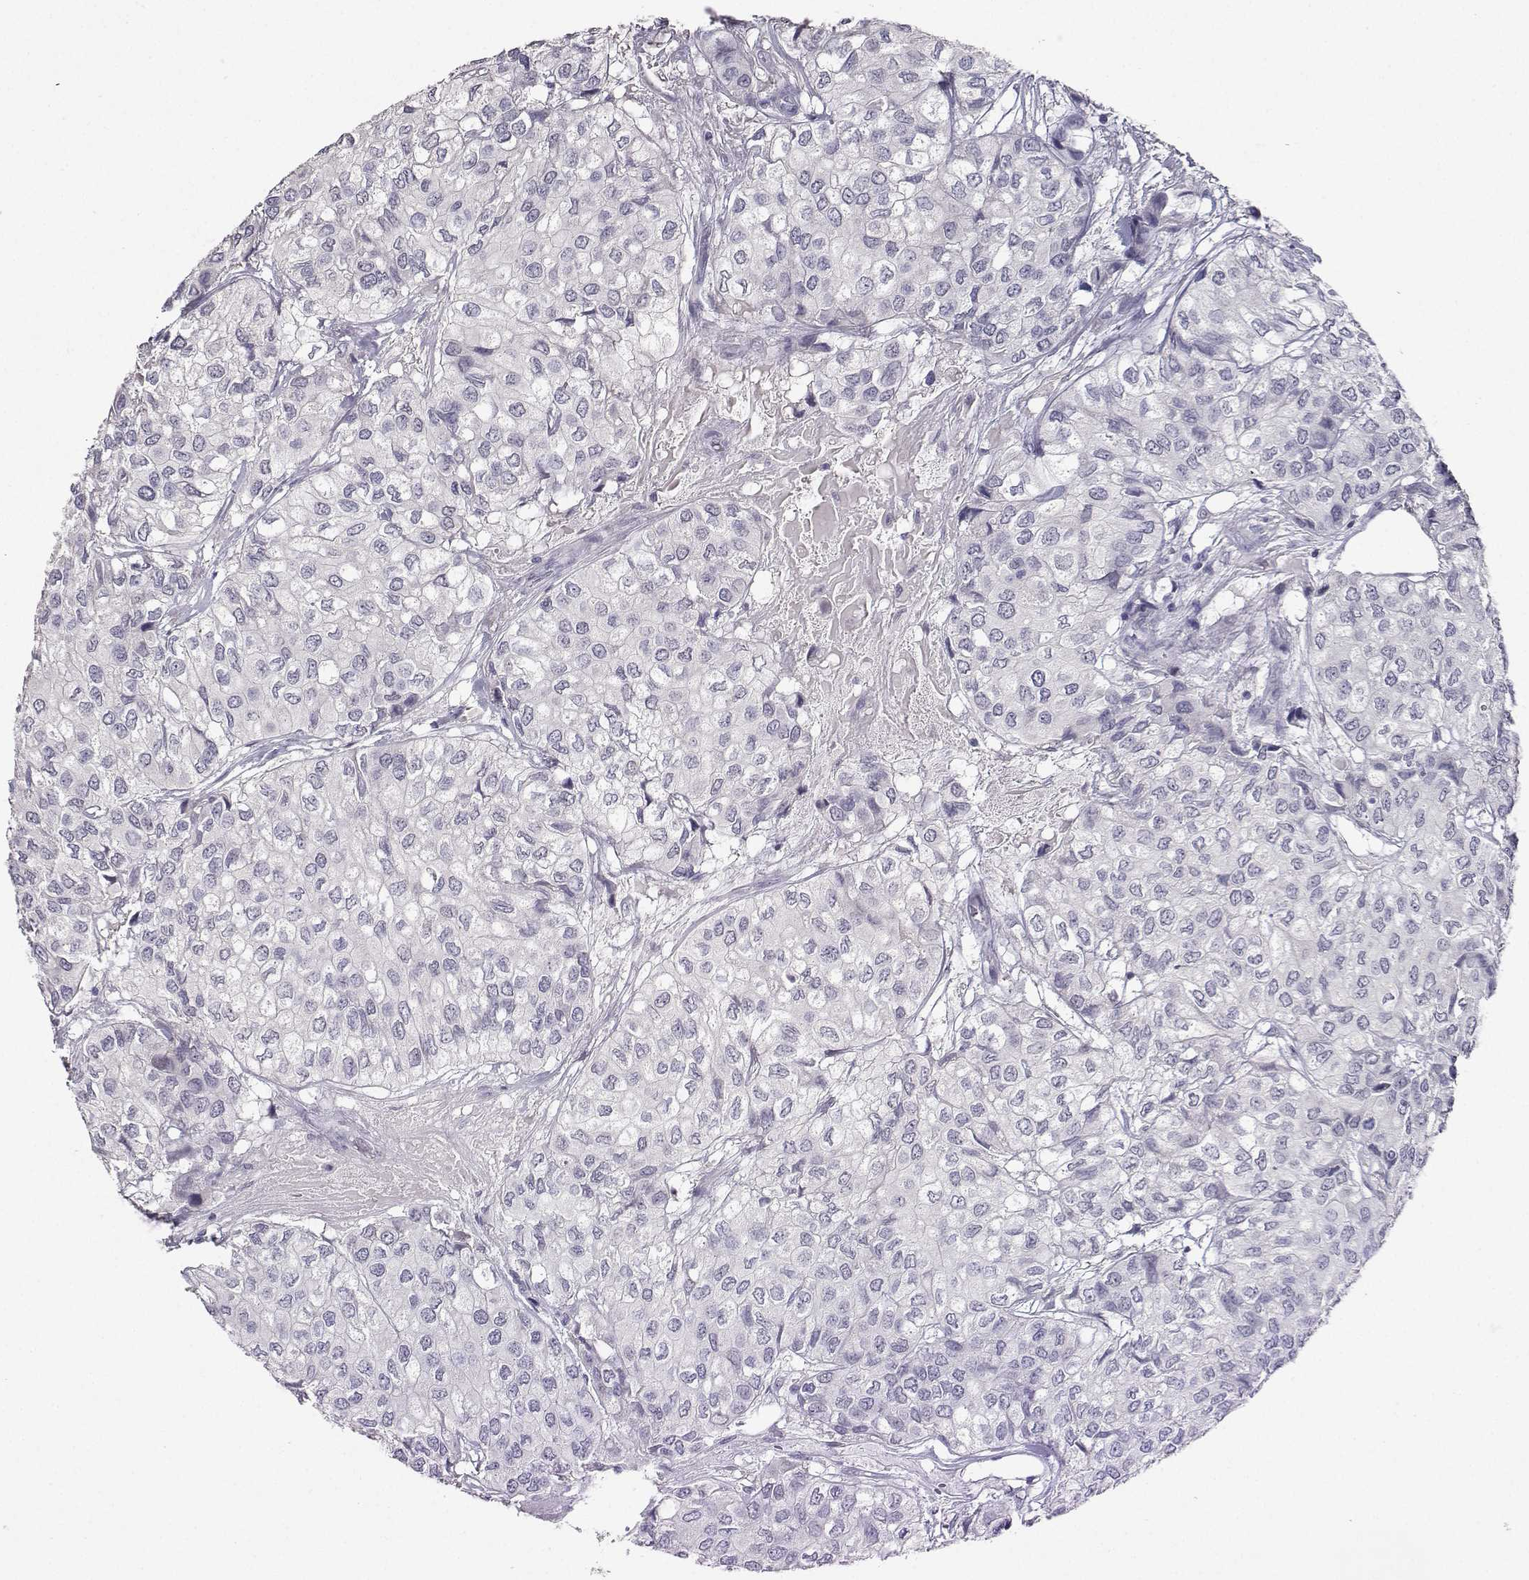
{"staining": {"intensity": "negative", "quantity": "none", "location": "none"}, "tissue": "urothelial cancer", "cell_type": "Tumor cells", "image_type": "cancer", "snomed": [{"axis": "morphology", "description": "Urothelial carcinoma, High grade"}, {"axis": "topography", "description": "Urinary bladder"}], "caption": "Human urothelial carcinoma (high-grade) stained for a protein using immunohistochemistry shows no expression in tumor cells.", "gene": "CARTPT", "patient": {"sex": "male", "age": 73}}